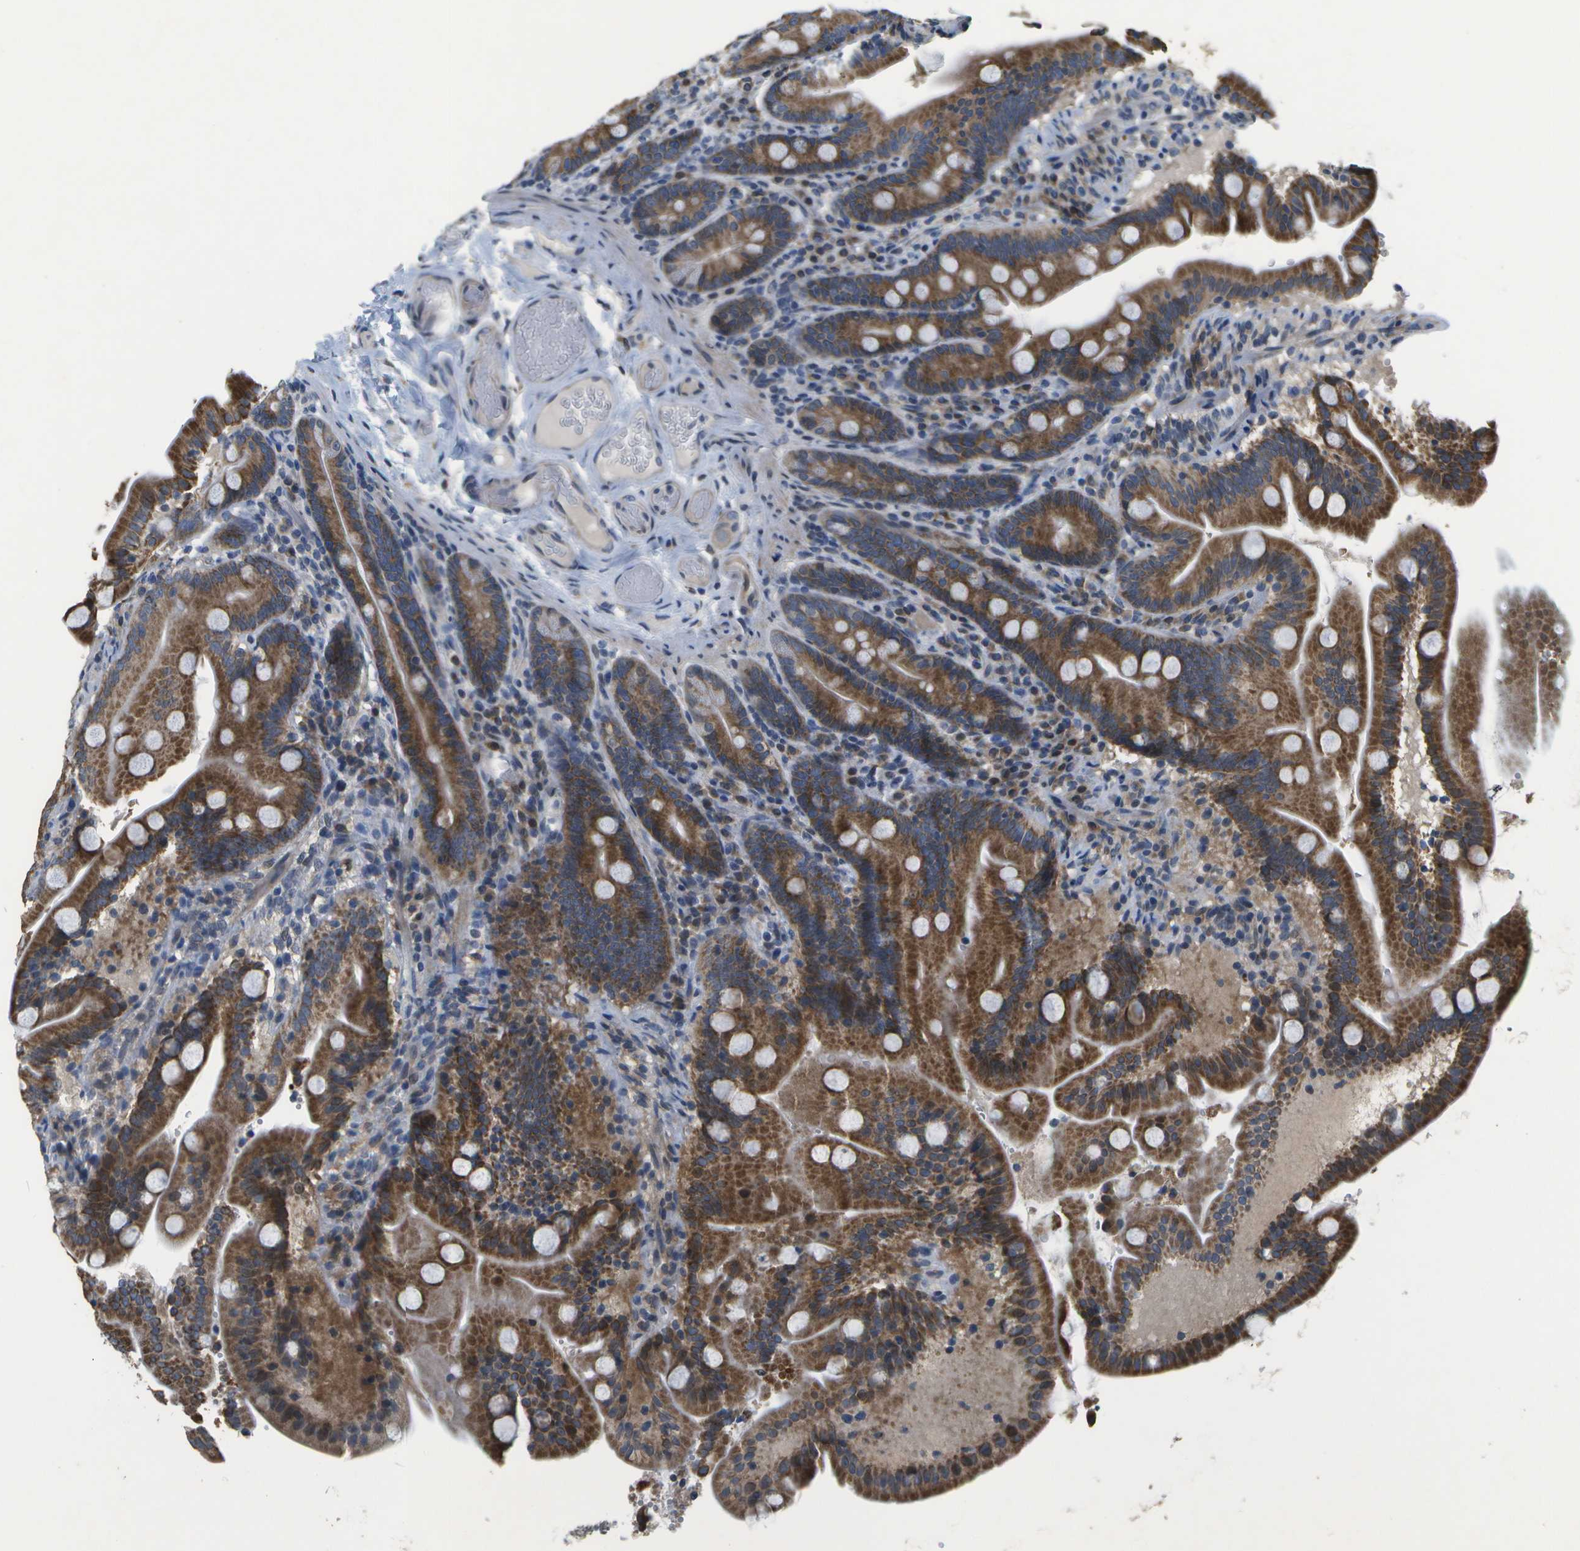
{"staining": {"intensity": "strong", "quantity": ">75%", "location": "cytoplasmic/membranous"}, "tissue": "duodenum", "cell_type": "Glandular cells", "image_type": "normal", "snomed": [{"axis": "morphology", "description": "Normal tissue, NOS"}, {"axis": "topography", "description": "Duodenum"}], "caption": "Protein staining by immunohistochemistry shows strong cytoplasmic/membranous positivity in approximately >75% of glandular cells in normal duodenum.", "gene": "HADHA", "patient": {"sex": "male", "age": 54}}